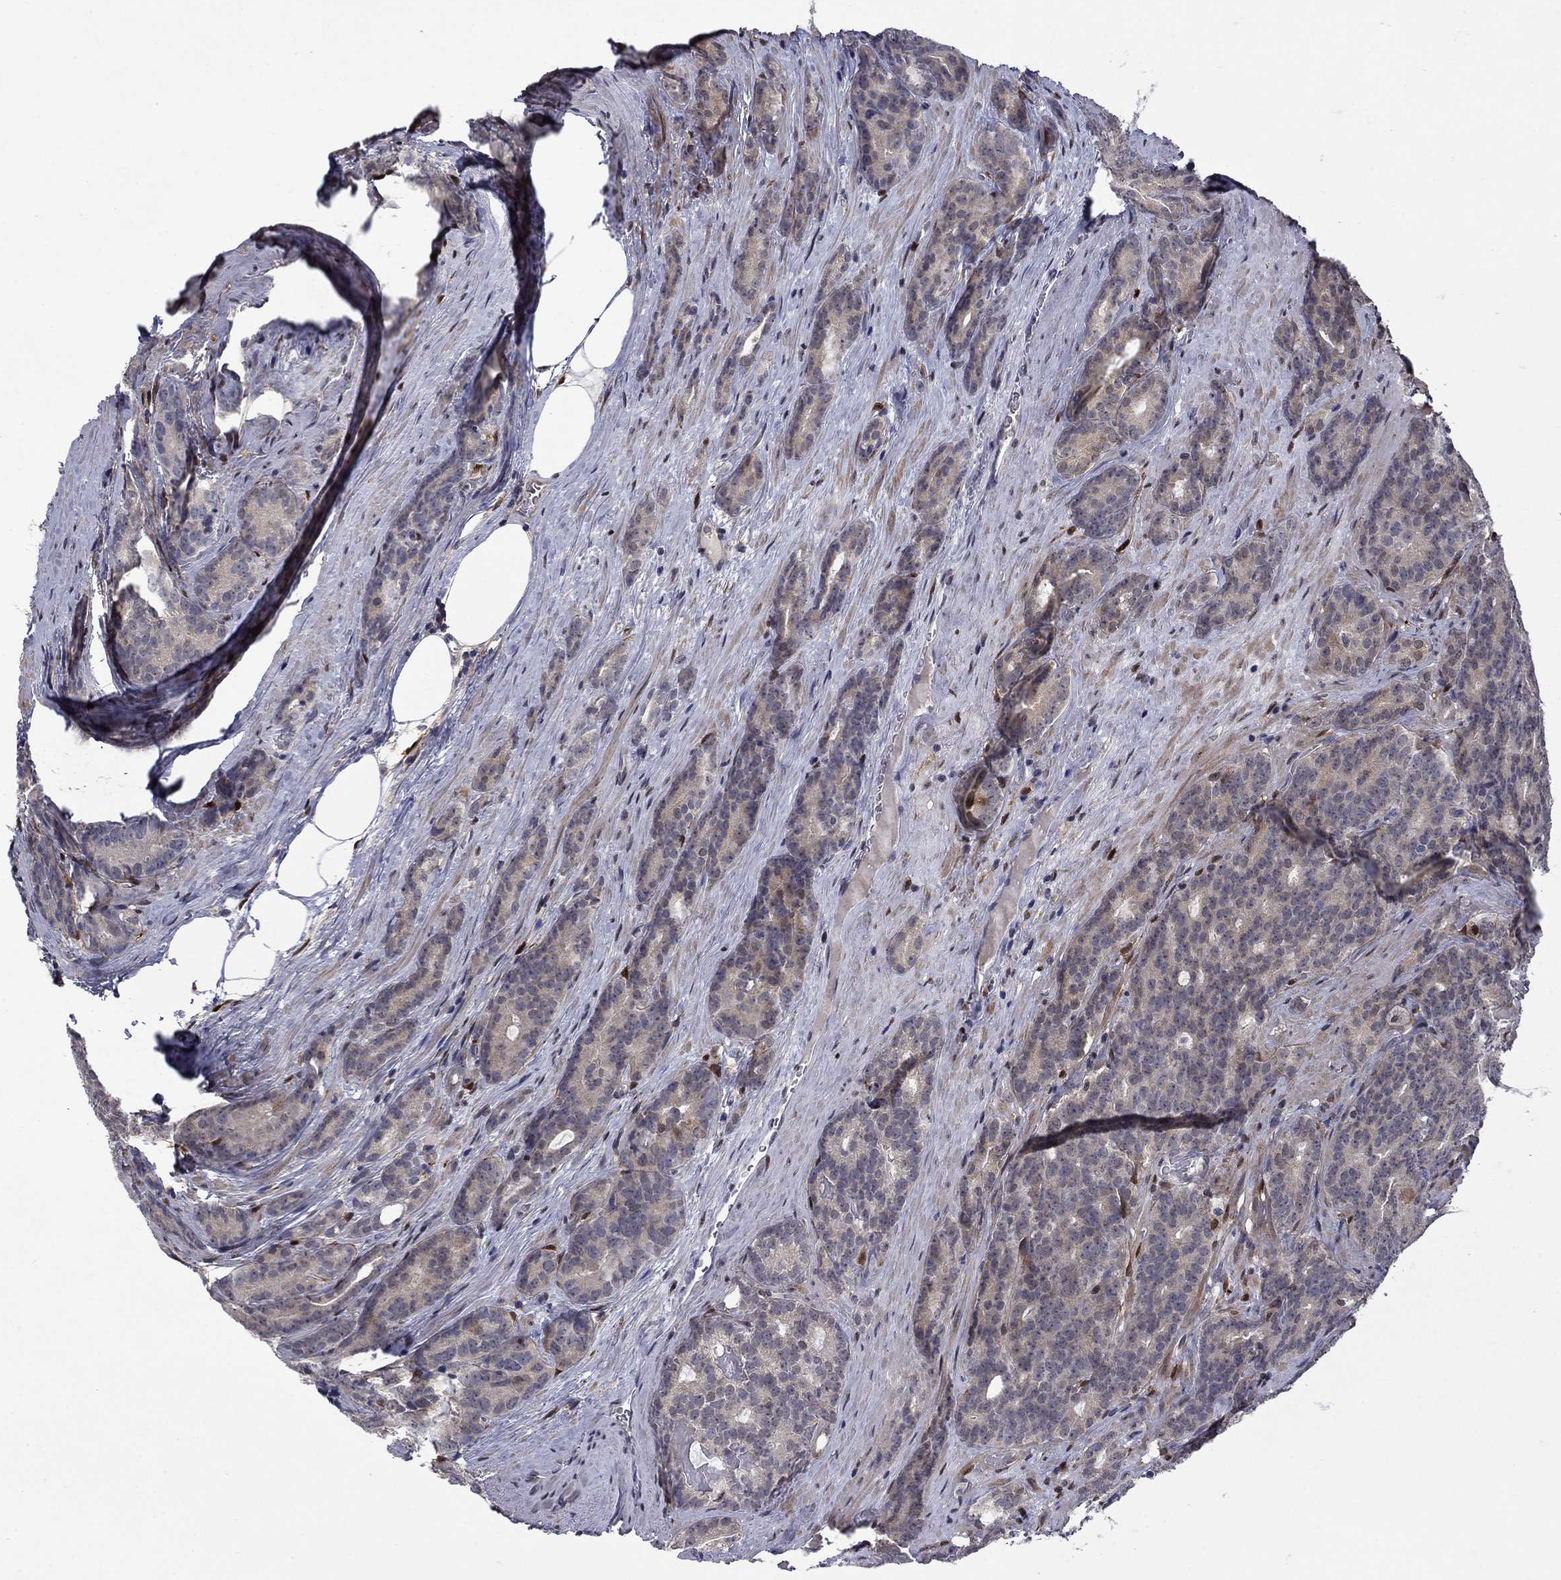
{"staining": {"intensity": "negative", "quantity": "none", "location": "none"}, "tissue": "prostate cancer", "cell_type": "Tumor cells", "image_type": "cancer", "snomed": [{"axis": "morphology", "description": "Adenocarcinoma, NOS"}, {"axis": "topography", "description": "Prostate"}], "caption": "The immunohistochemistry (IHC) histopathology image has no significant positivity in tumor cells of prostate cancer (adenocarcinoma) tissue.", "gene": "CBR1", "patient": {"sex": "male", "age": 71}}